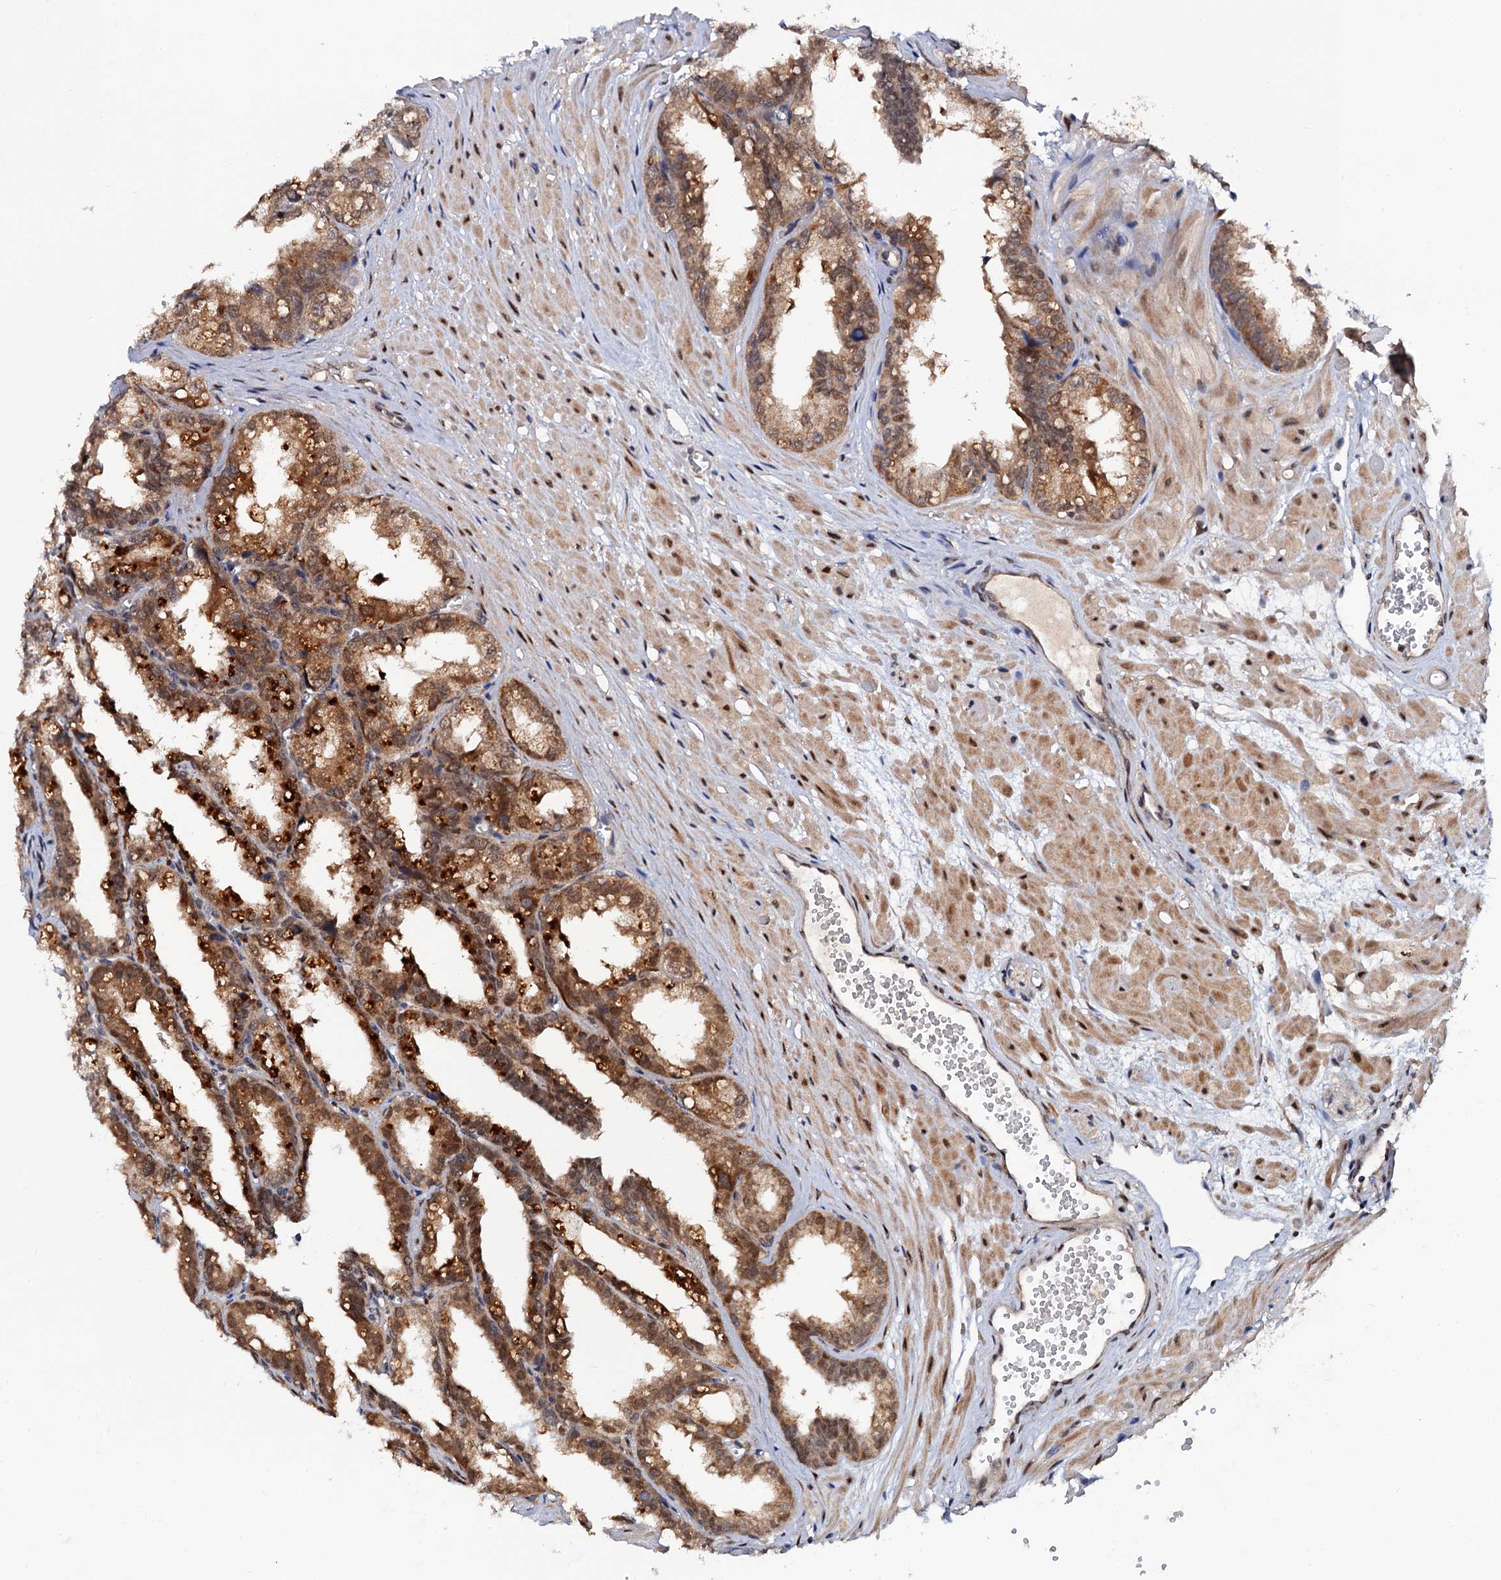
{"staining": {"intensity": "moderate", "quantity": ">75%", "location": "cytoplasmic/membranous"}, "tissue": "seminal vesicle", "cell_type": "Glandular cells", "image_type": "normal", "snomed": [{"axis": "morphology", "description": "Normal tissue, NOS"}, {"axis": "topography", "description": "Prostate"}, {"axis": "topography", "description": "Seminal veicle"}], "caption": "Immunohistochemical staining of unremarkable human seminal vesicle shows medium levels of moderate cytoplasmic/membranous expression in approximately >75% of glandular cells.", "gene": "MIER2", "patient": {"sex": "male", "age": 51}}